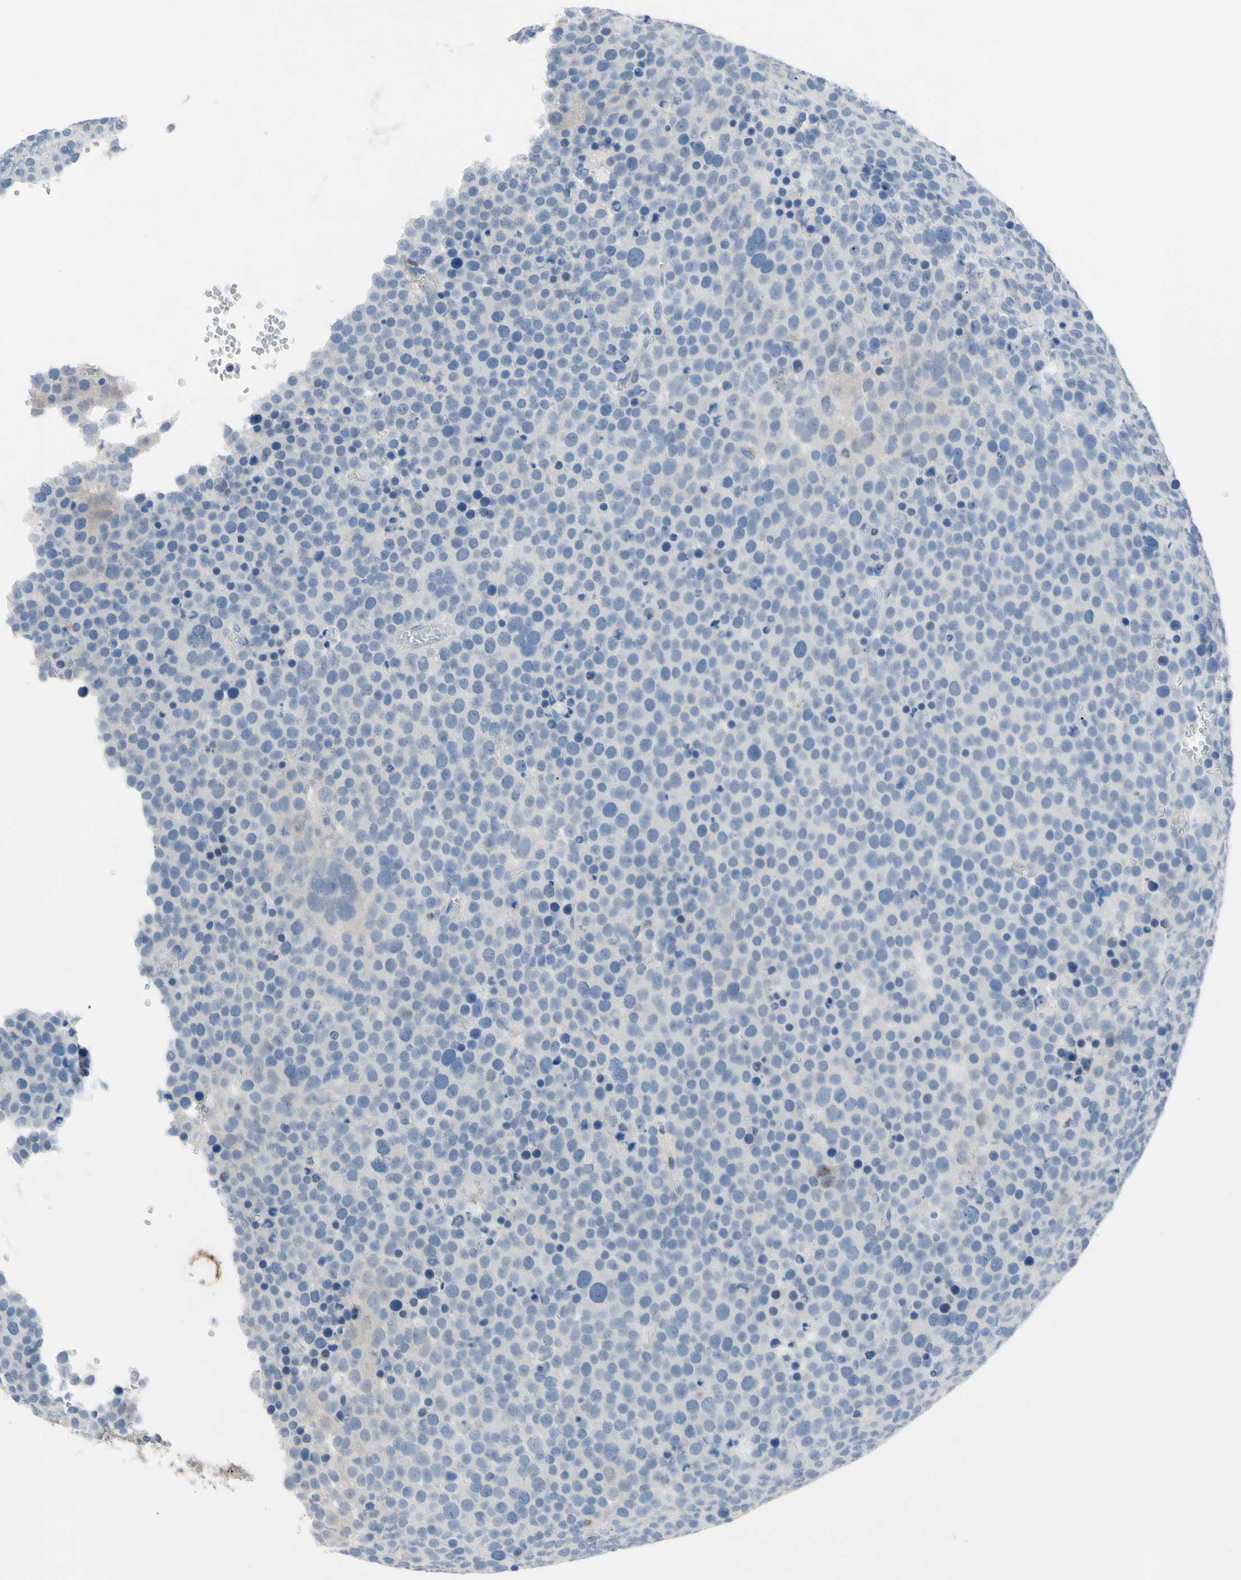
{"staining": {"intensity": "negative", "quantity": "none", "location": "none"}, "tissue": "testis cancer", "cell_type": "Tumor cells", "image_type": "cancer", "snomed": [{"axis": "morphology", "description": "Seminoma, NOS"}, {"axis": "topography", "description": "Testis"}], "caption": "The photomicrograph exhibits no significant staining in tumor cells of testis seminoma.", "gene": "NOL3", "patient": {"sex": "male", "age": 71}}